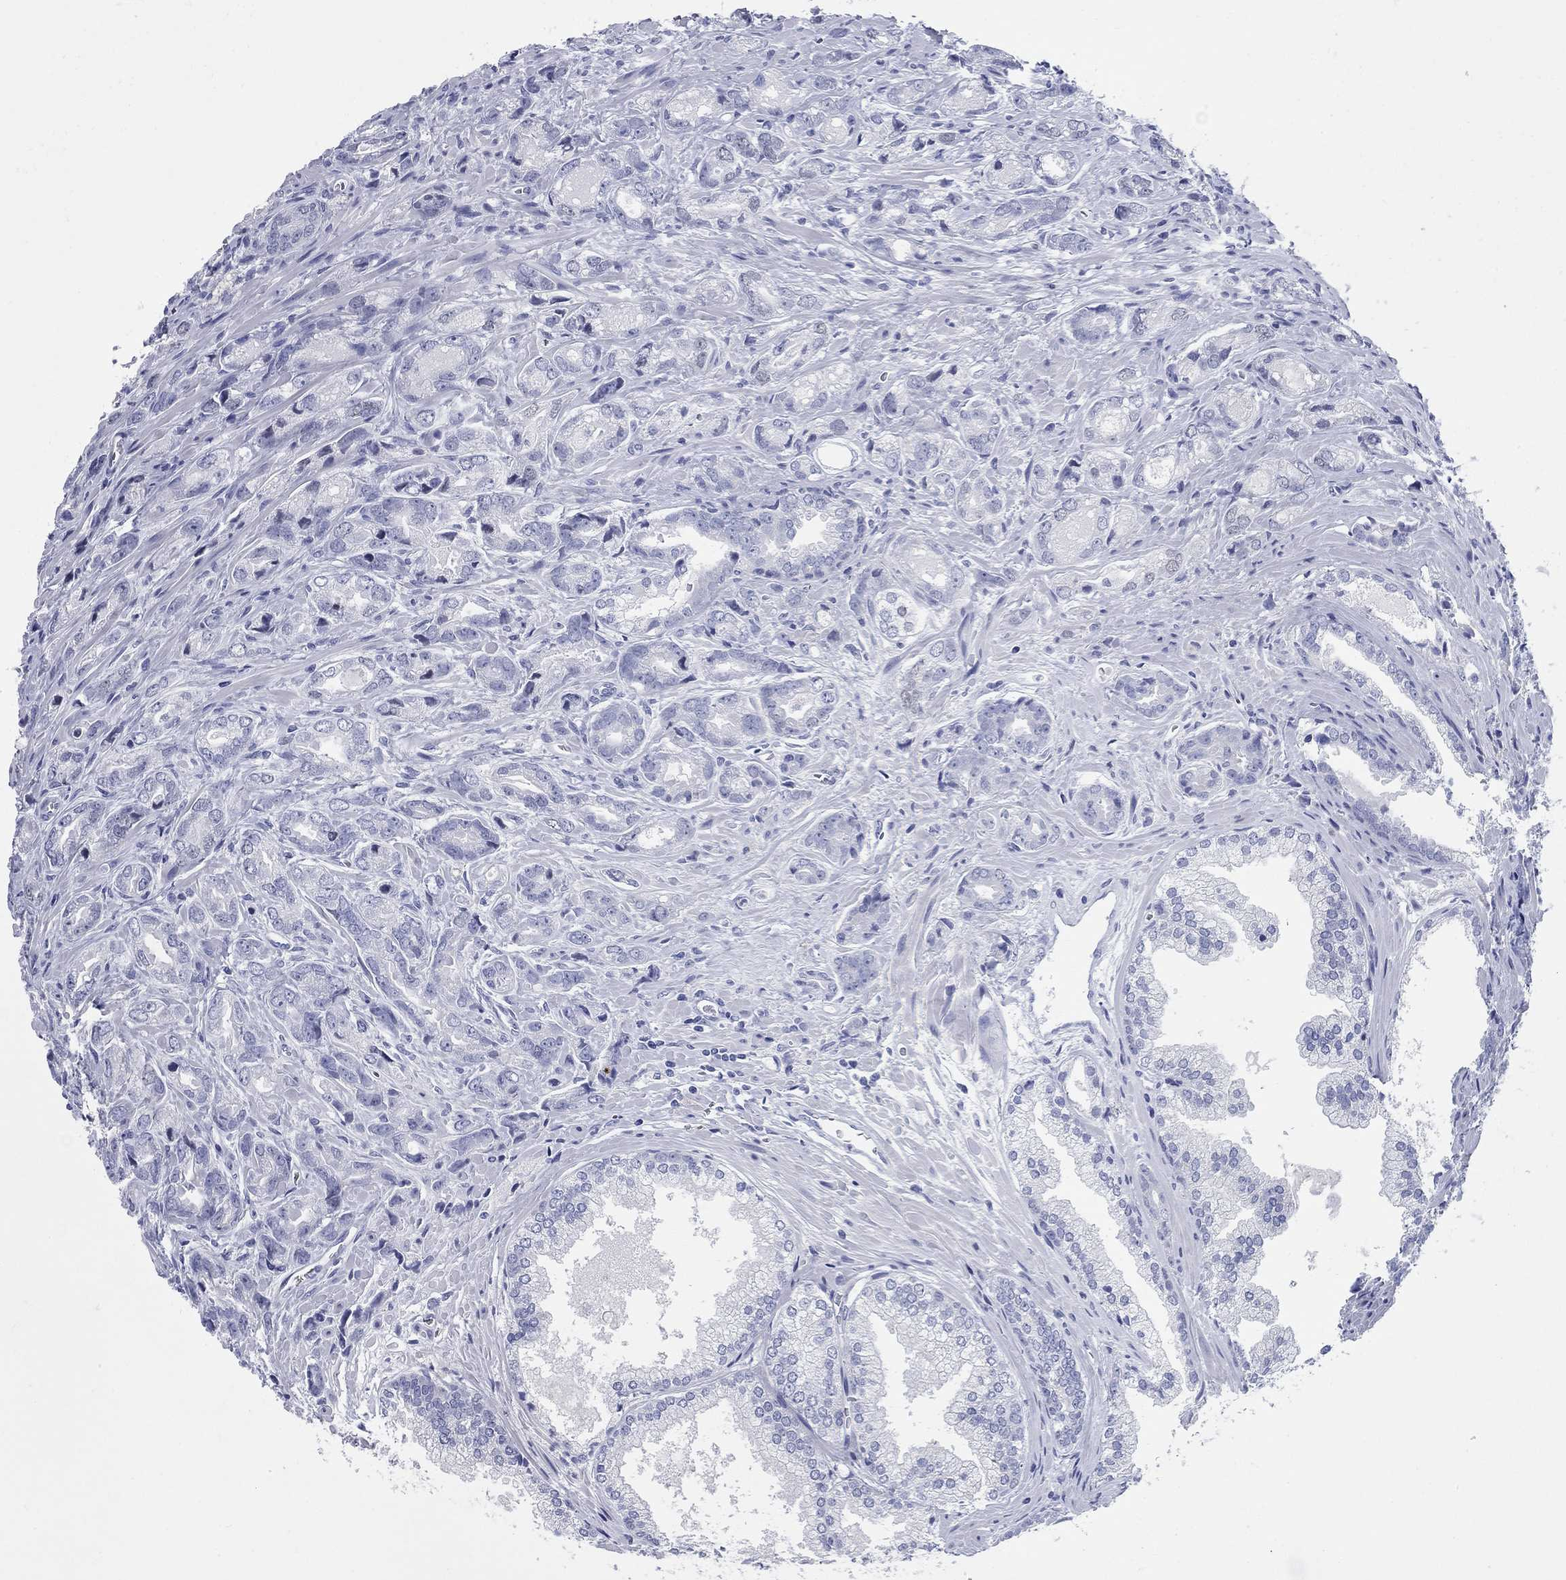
{"staining": {"intensity": "negative", "quantity": "none", "location": "none"}, "tissue": "prostate cancer", "cell_type": "Tumor cells", "image_type": "cancer", "snomed": [{"axis": "morphology", "description": "Adenocarcinoma, NOS"}, {"axis": "morphology", "description": "Adenocarcinoma, High grade"}, {"axis": "topography", "description": "Prostate"}], "caption": "Tumor cells show no significant staining in prostate cancer.", "gene": "CCNA1", "patient": {"sex": "male", "age": 70}}